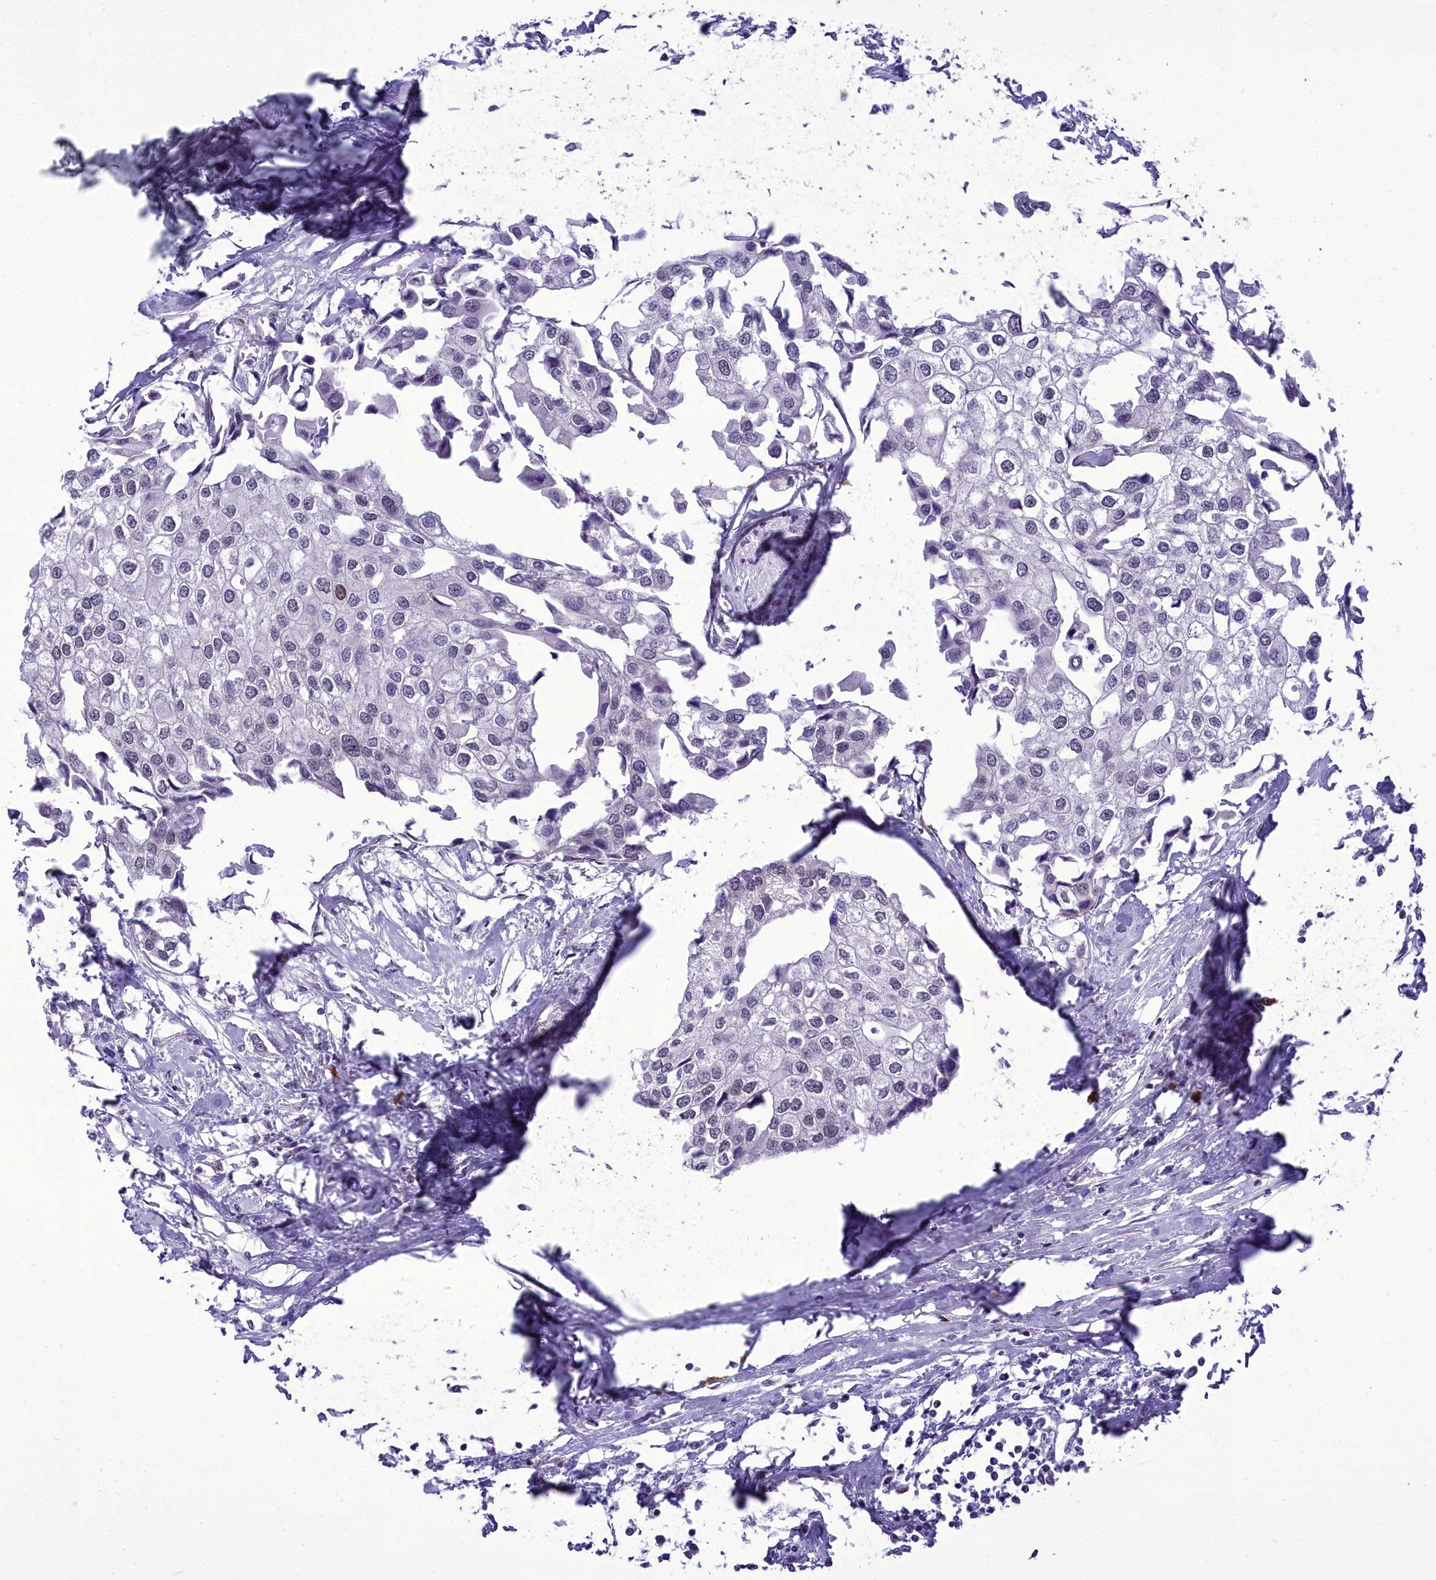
{"staining": {"intensity": "negative", "quantity": "none", "location": "none"}, "tissue": "urothelial cancer", "cell_type": "Tumor cells", "image_type": "cancer", "snomed": [{"axis": "morphology", "description": "Urothelial carcinoma, High grade"}, {"axis": "topography", "description": "Urinary bladder"}], "caption": "The photomicrograph demonstrates no significant staining in tumor cells of urothelial carcinoma (high-grade). (DAB immunohistochemistry (IHC) visualized using brightfield microscopy, high magnification).", "gene": "CEACAM19", "patient": {"sex": "male", "age": 64}}